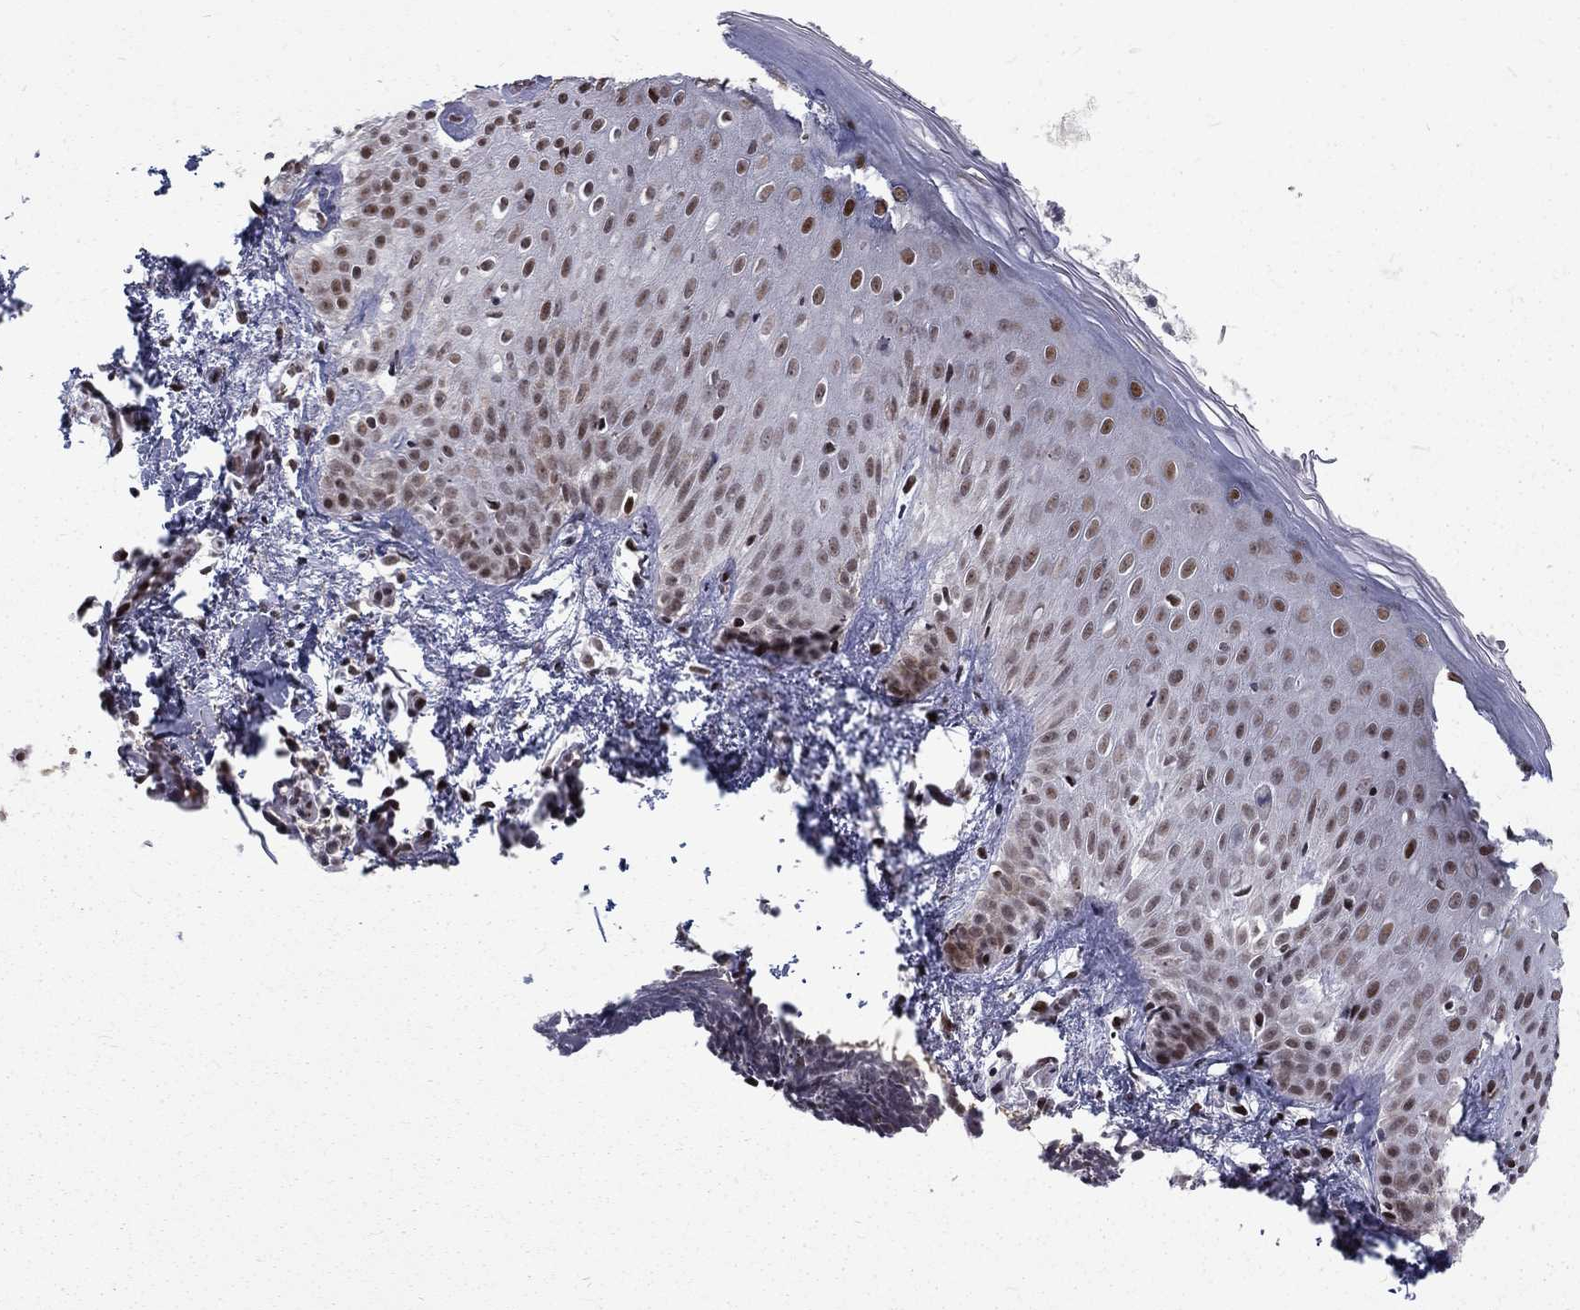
{"staining": {"intensity": "strong", "quantity": ">75%", "location": "nuclear"}, "tissue": "melanoma", "cell_type": "Tumor cells", "image_type": "cancer", "snomed": [{"axis": "morphology", "description": "Malignant melanoma, NOS"}, {"axis": "topography", "description": "Skin"}], "caption": "Brown immunohistochemical staining in malignant melanoma exhibits strong nuclear expression in about >75% of tumor cells. (DAB (3,3'-diaminobenzidine) IHC, brown staining for protein, blue staining for nuclei).", "gene": "TCEAL1", "patient": {"sex": "male", "age": 51}}